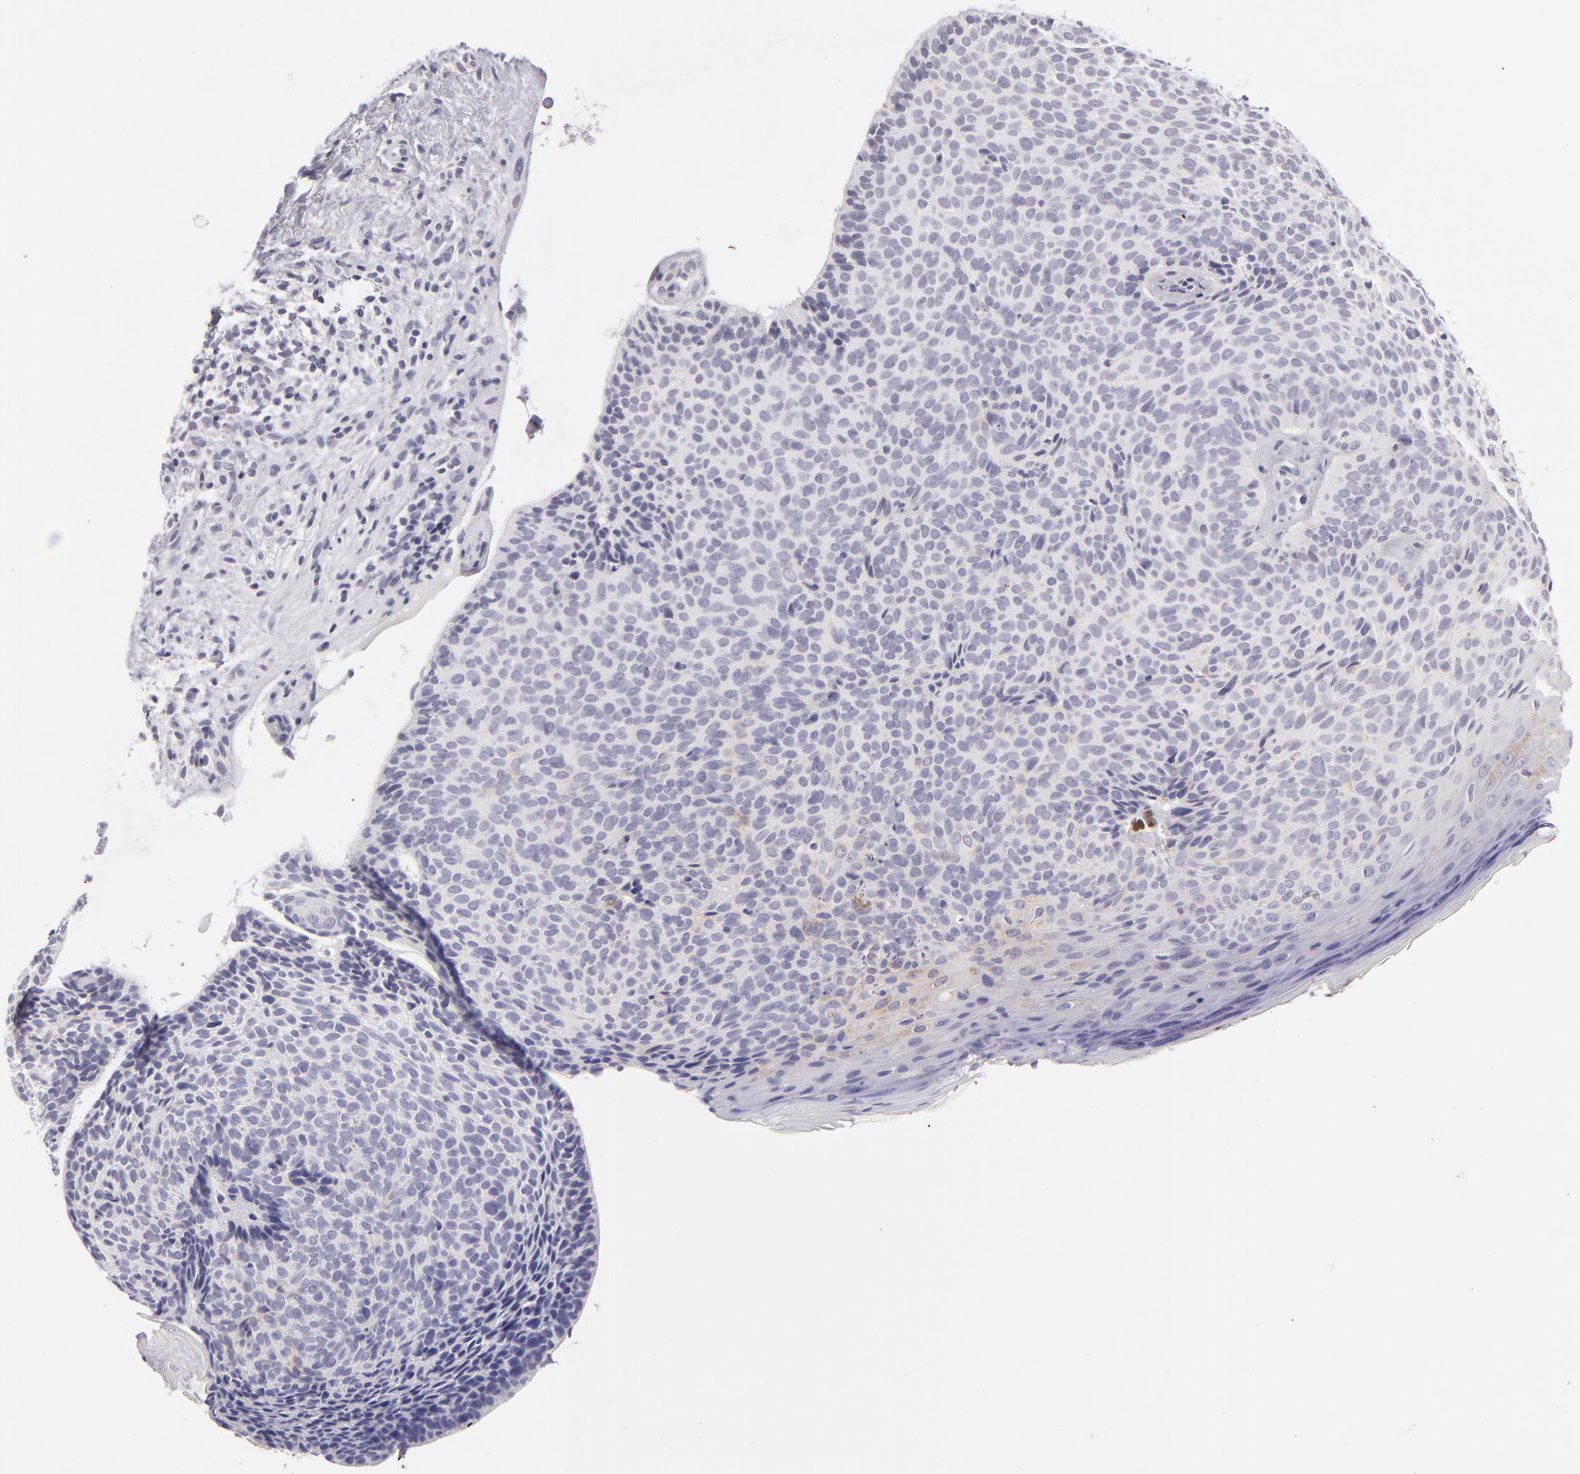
{"staining": {"intensity": "negative", "quantity": "none", "location": "none"}, "tissue": "skin cancer", "cell_type": "Tumor cells", "image_type": "cancer", "snomed": [{"axis": "morphology", "description": "Basal cell carcinoma"}, {"axis": "topography", "description": "Skin"}], "caption": "The photomicrograph shows no significant positivity in tumor cells of skin basal cell carcinoma.", "gene": "TNNC1", "patient": {"sex": "female", "age": 78}}